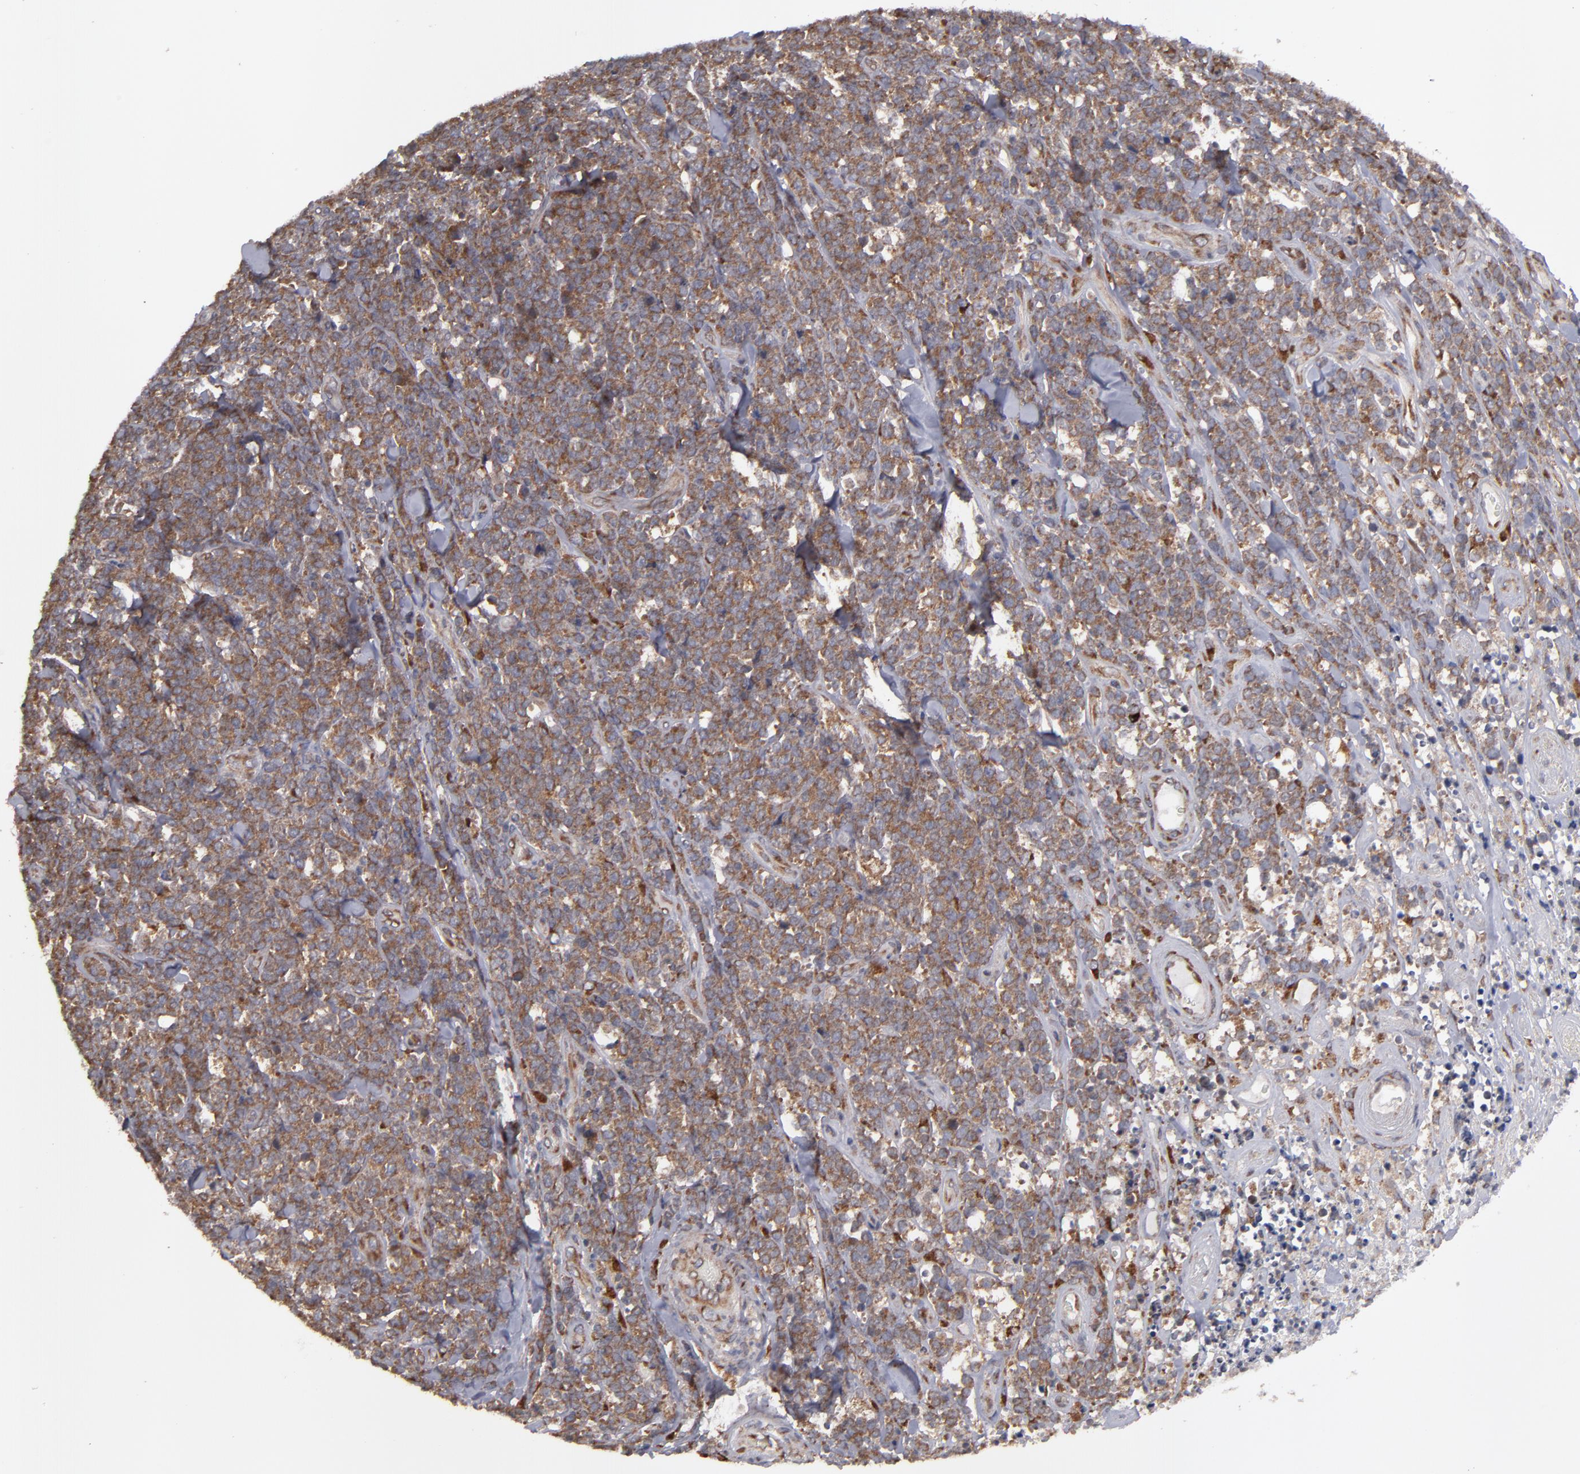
{"staining": {"intensity": "moderate", "quantity": ">75%", "location": "cytoplasmic/membranous"}, "tissue": "lymphoma", "cell_type": "Tumor cells", "image_type": "cancer", "snomed": [{"axis": "morphology", "description": "Malignant lymphoma, non-Hodgkin's type, High grade"}, {"axis": "topography", "description": "Small intestine"}, {"axis": "topography", "description": "Colon"}], "caption": "This micrograph reveals immunohistochemistry (IHC) staining of lymphoma, with medium moderate cytoplasmic/membranous staining in approximately >75% of tumor cells.", "gene": "SND1", "patient": {"sex": "male", "age": 8}}